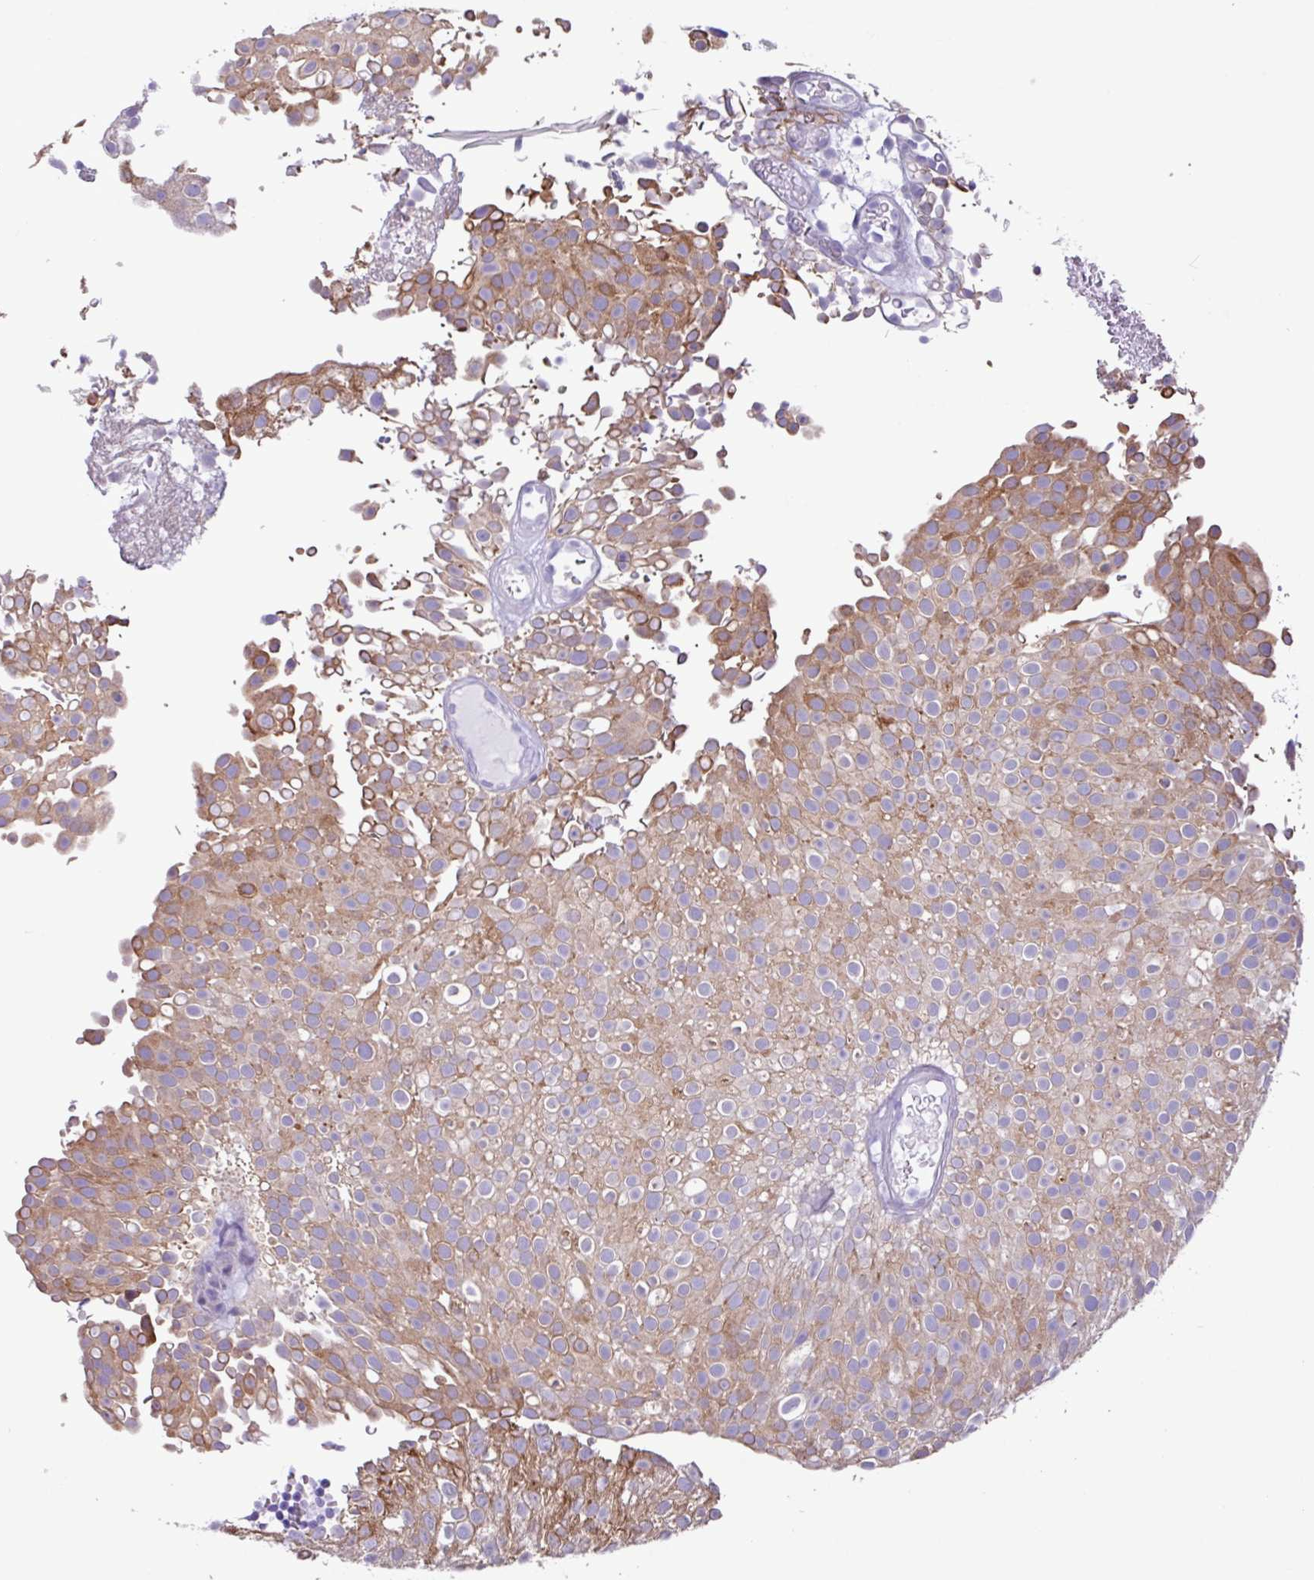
{"staining": {"intensity": "moderate", "quantity": "25%-75%", "location": "cytoplasmic/membranous"}, "tissue": "urothelial cancer", "cell_type": "Tumor cells", "image_type": "cancer", "snomed": [{"axis": "morphology", "description": "Urothelial carcinoma, Low grade"}, {"axis": "topography", "description": "Urinary bladder"}], "caption": "Tumor cells demonstrate medium levels of moderate cytoplasmic/membranous expression in approximately 25%-75% of cells in human low-grade urothelial carcinoma.", "gene": "SLC38A1", "patient": {"sex": "male", "age": 78}}